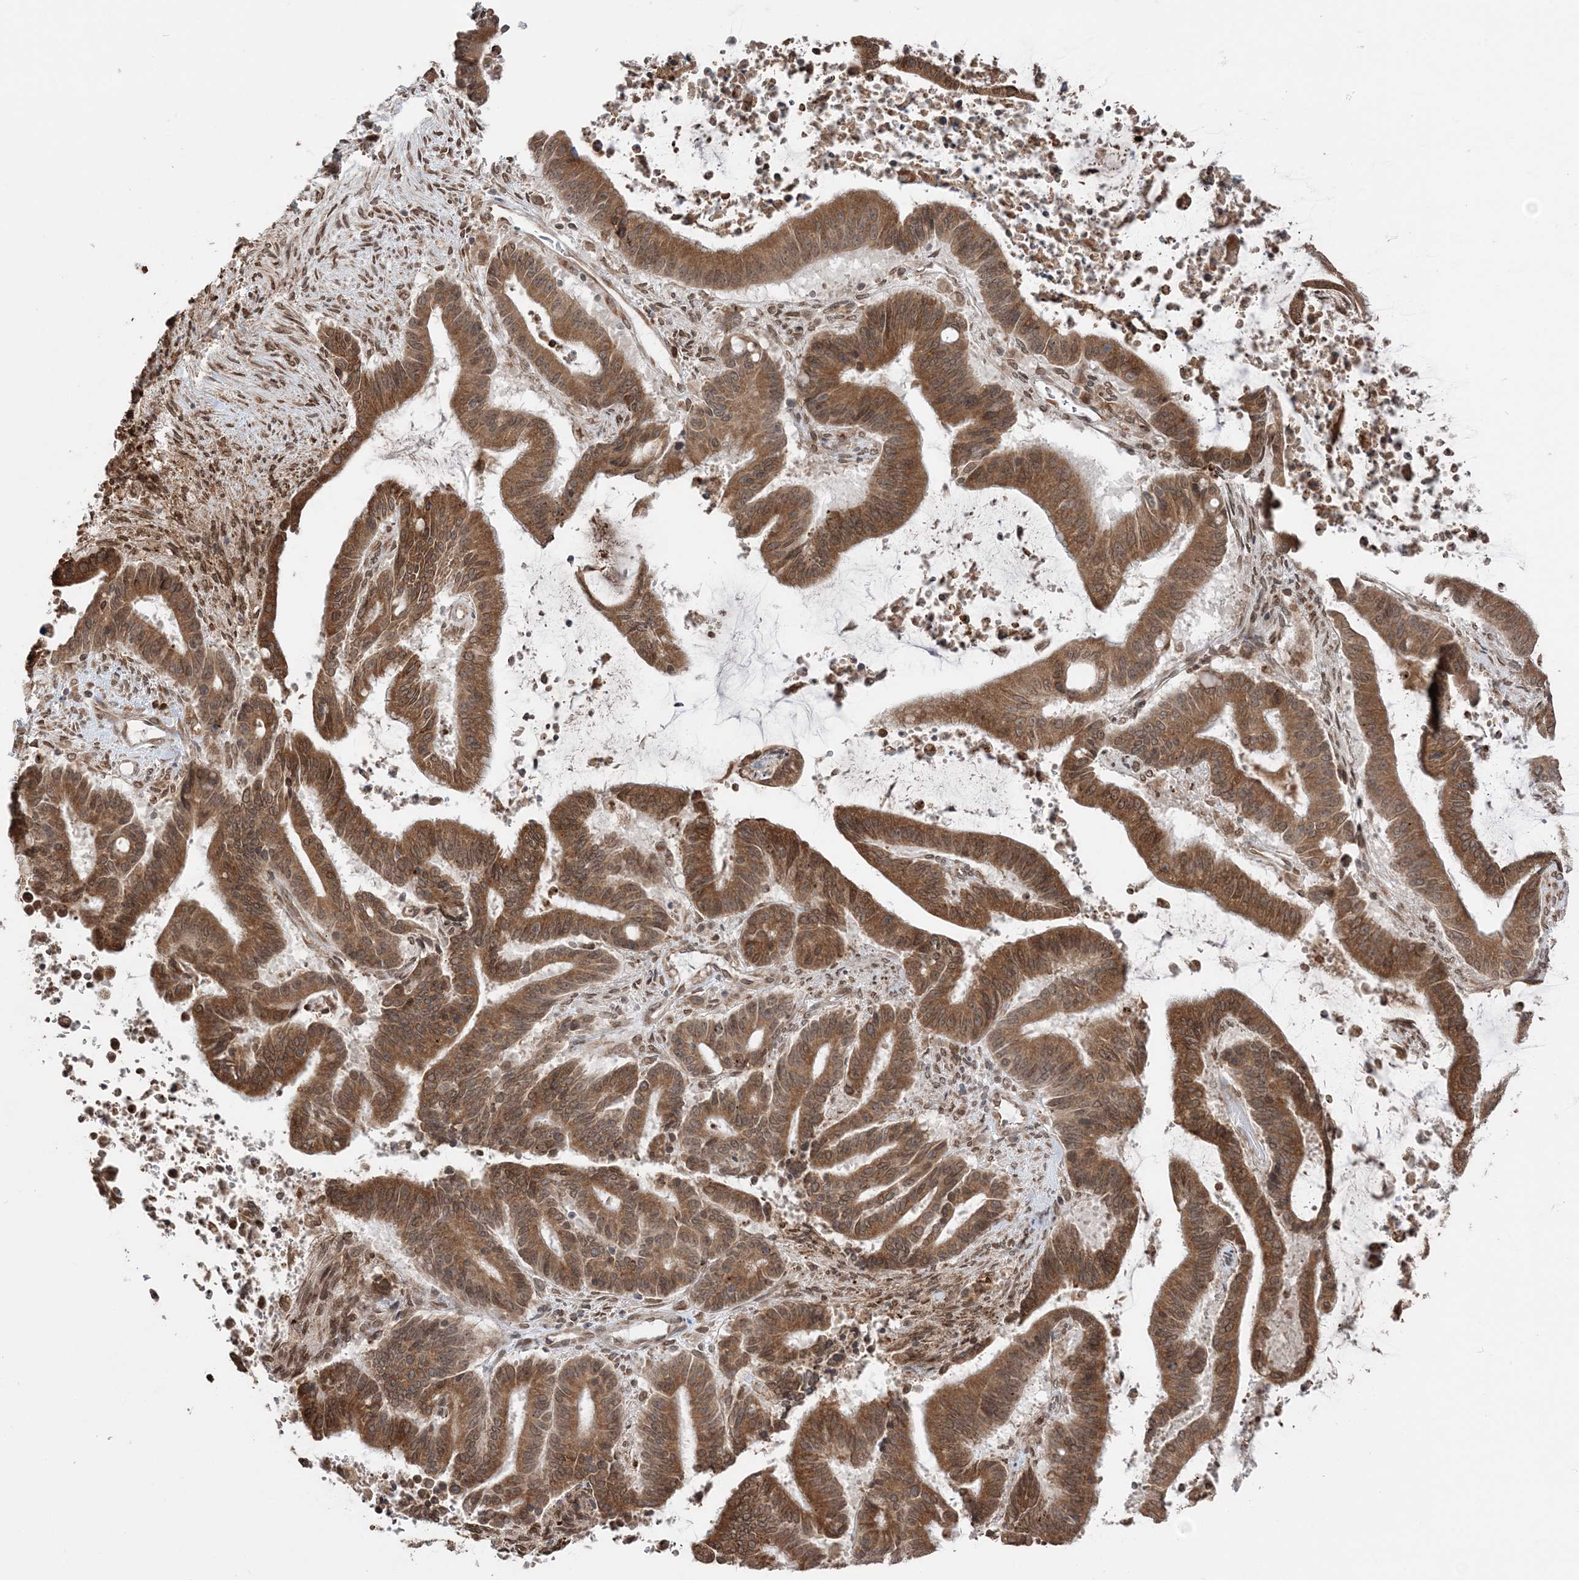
{"staining": {"intensity": "moderate", "quantity": ">75%", "location": "cytoplasmic/membranous"}, "tissue": "liver cancer", "cell_type": "Tumor cells", "image_type": "cancer", "snomed": [{"axis": "morphology", "description": "Normal tissue, NOS"}, {"axis": "morphology", "description": "Cholangiocarcinoma"}, {"axis": "topography", "description": "Liver"}, {"axis": "topography", "description": "Peripheral nerve tissue"}], "caption": "Cholangiocarcinoma (liver) was stained to show a protein in brown. There is medium levels of moderate cytoplasmic/membranous staining in about >75% of tumor cells.", "gene": "TMED10", "patient": {"sex": "female", "age": 73}}